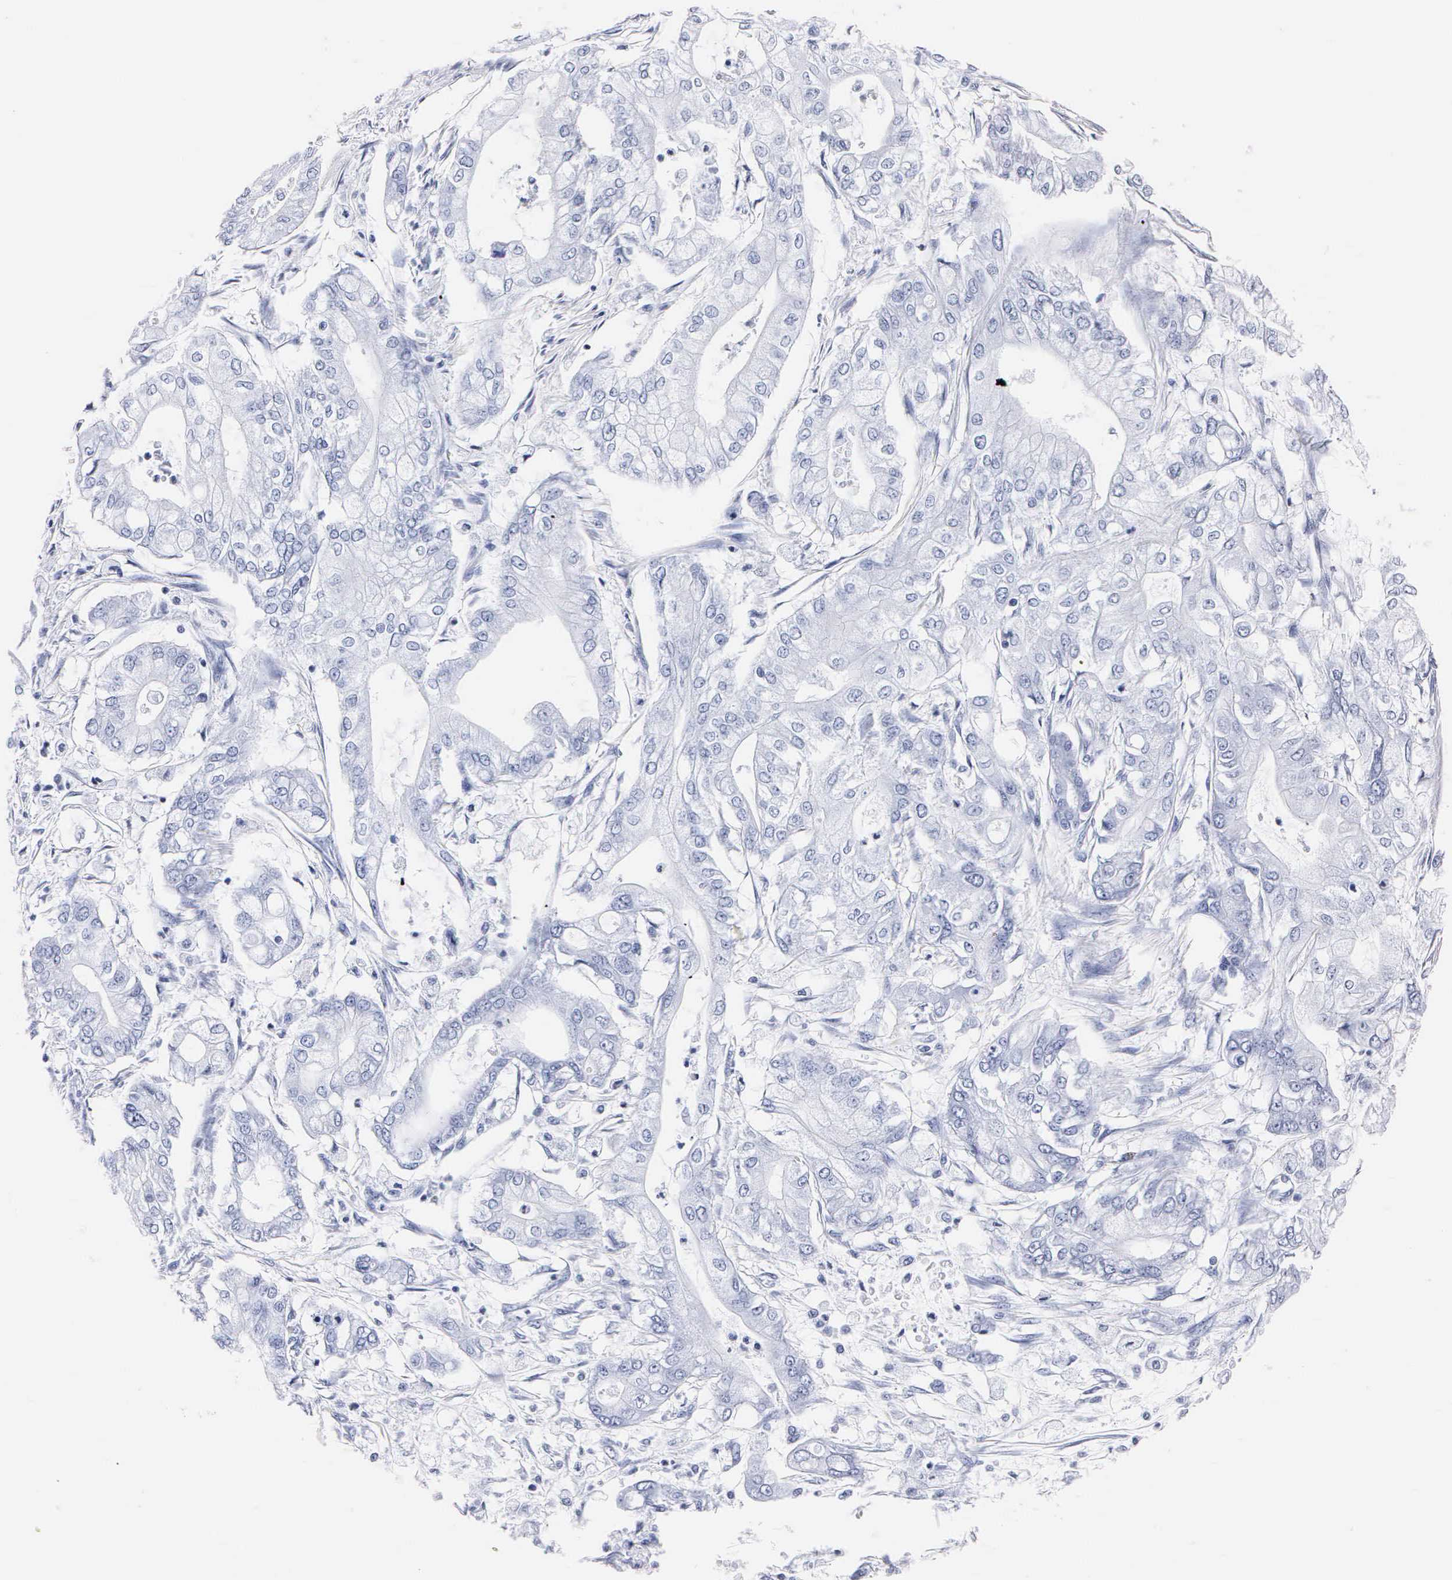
{"staining": {"intensity": "negative", "quantity": "none", "location": "none"}, "tissue": "pancreatic cancer", "cell_type": "Tumor cells", "image_type": "cancer", "snomed": [{"axis": "morphology", "description": "Adenocarcinoma, NOS"}, {"axis": "topography", "description": "Pancreas"}], "caption": "A high-resolution photomicrograph shows immunohistochemistry (IHC) staining of pancreatic cancer (adenocarcinoma), which demonstrates no significant staining in tumor cells.", "gene": "MB", "patient": {"sex": "male", "age": 79}}